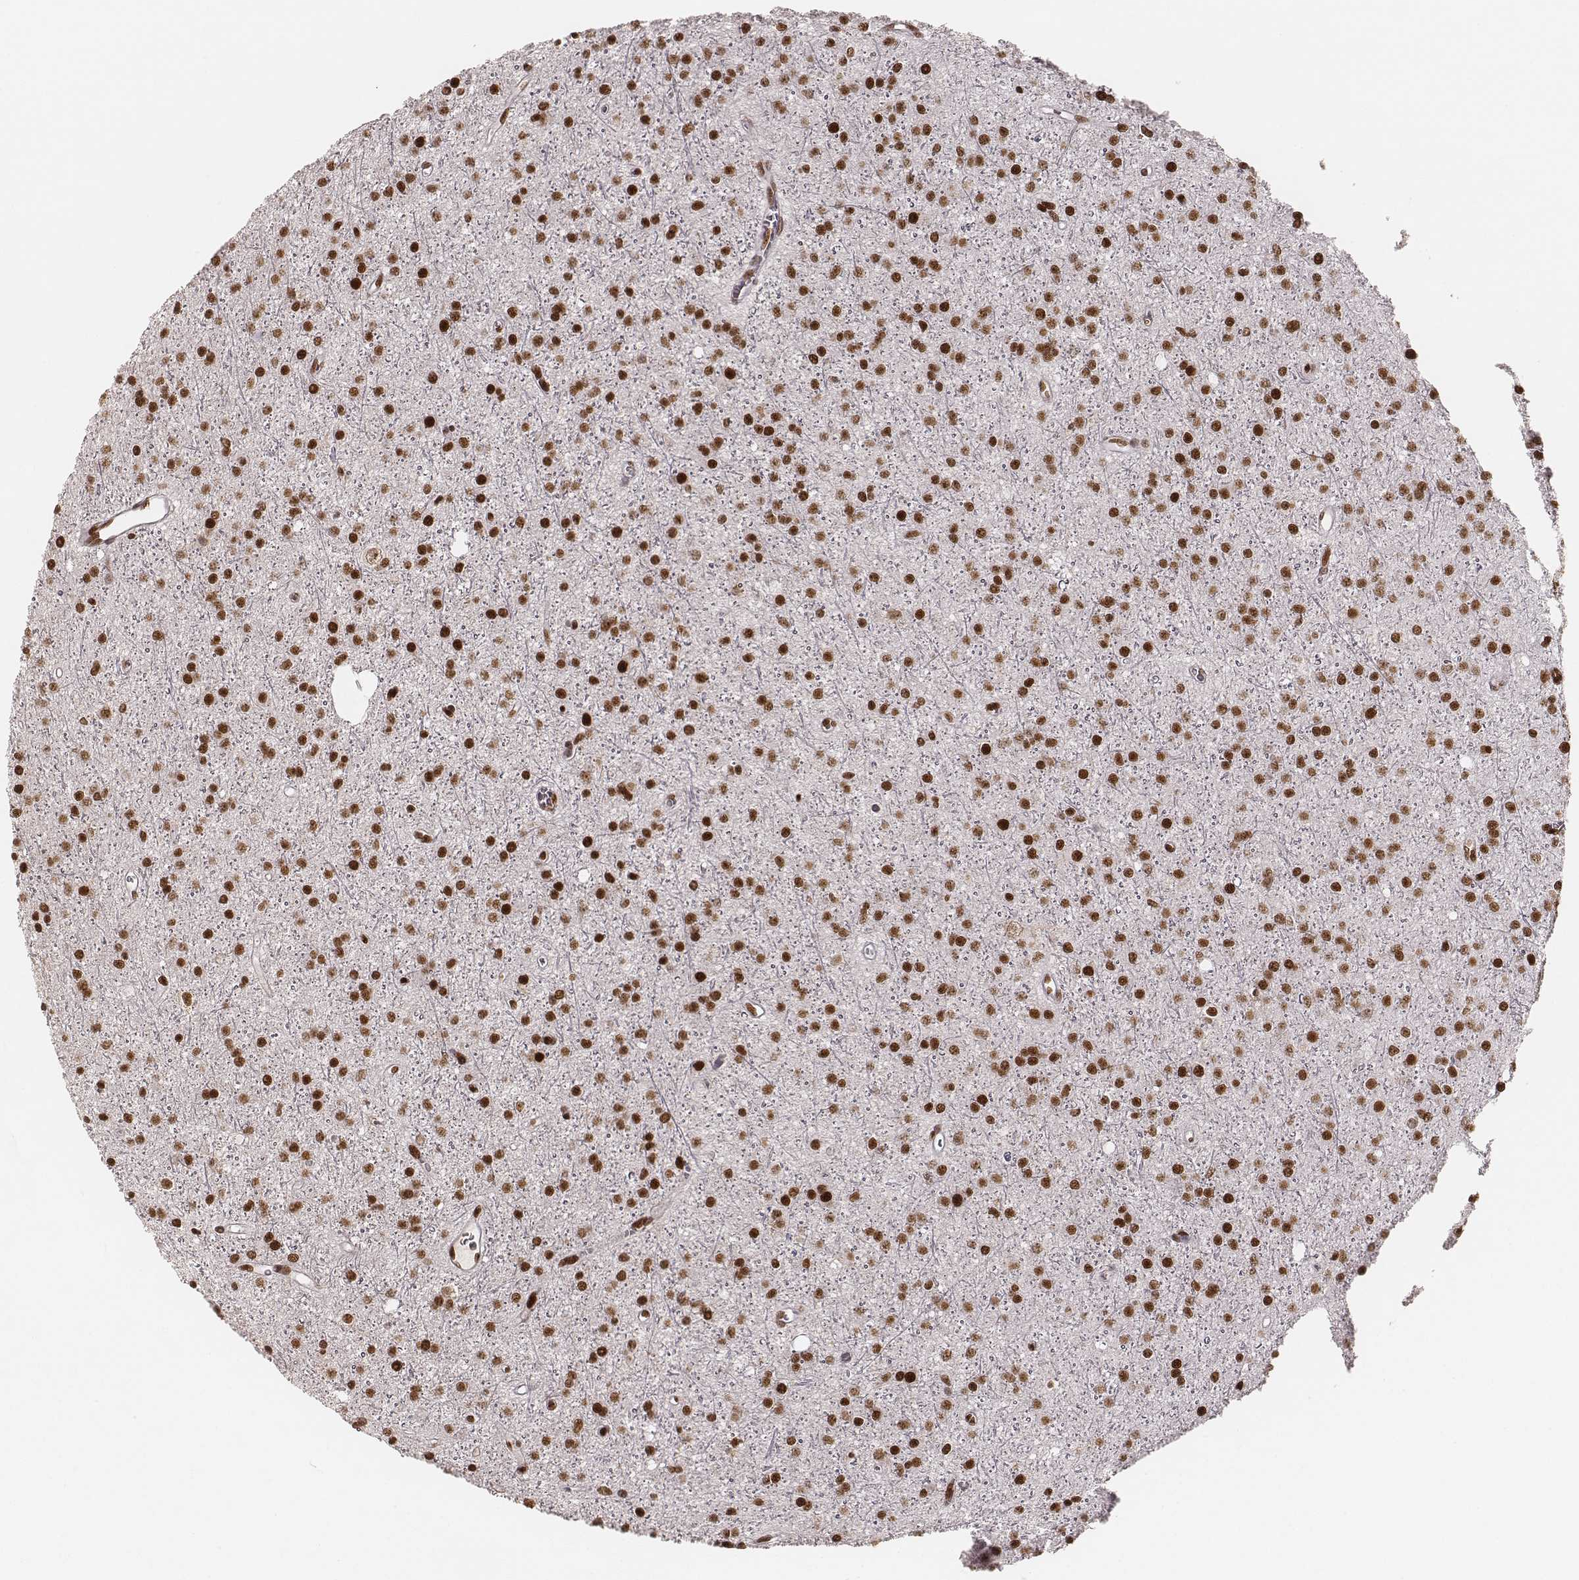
{"staining": {"intensity": "strong", "quantity": ">75%", "location": "nuclear"}, "tissue": "glioma", "cell_type": "Tumor cells", "image_type": "cancer", "snomed": [{"axis": "morphology", "description": "Glioma, malignant, Low grade"}, {"axis": "topography", "description": "Brain"}], "caption": "Human glioma stained with a protein marker exhibits strong staining in tumor cells.", "gene": "PARP1", "patient": {"sex": "male", "age": 27}}